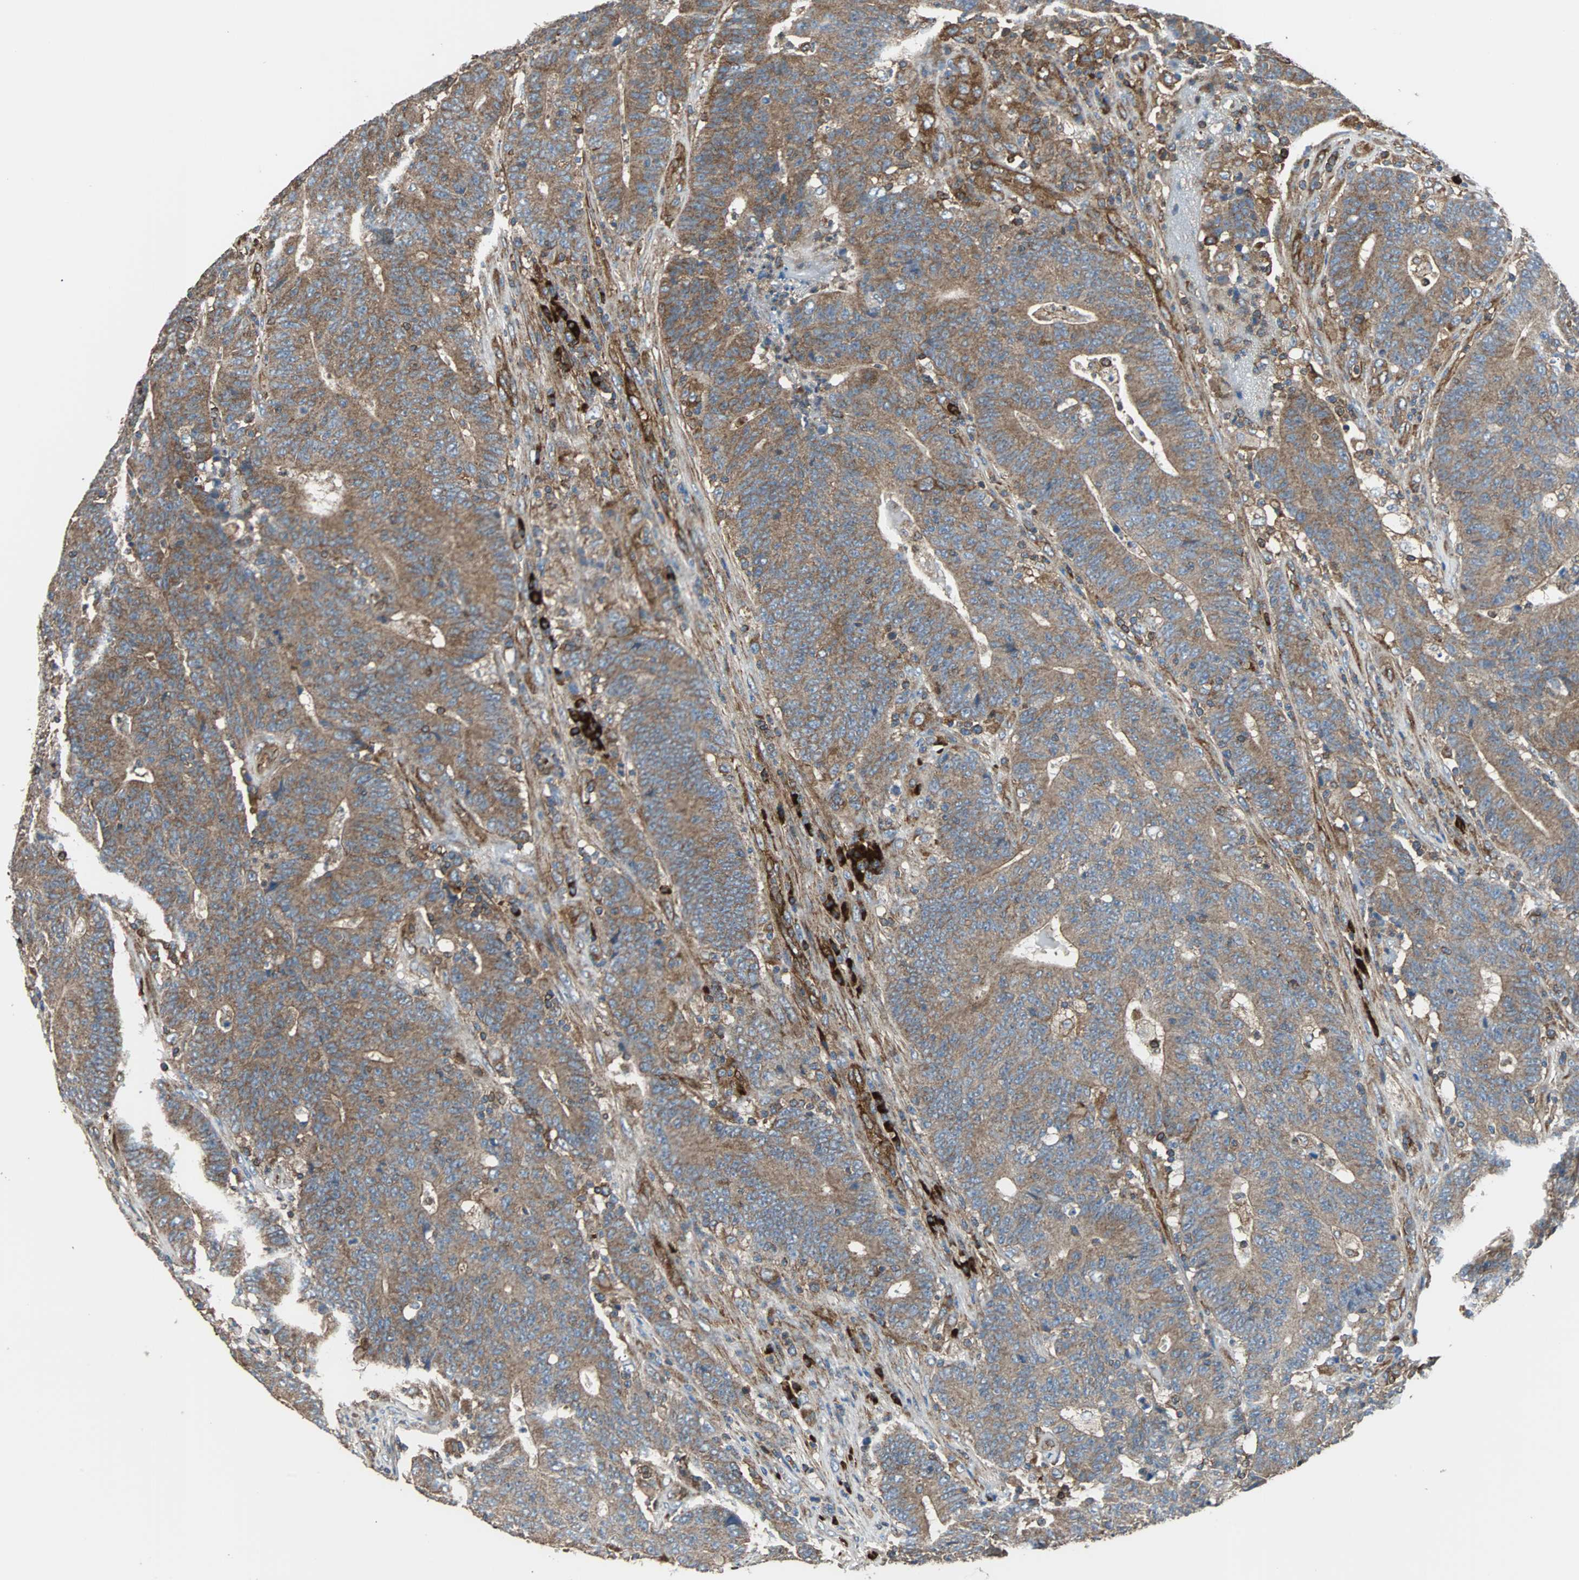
{"staining": {"intensity": "weak", "quantity": ">75%", "location": "cytoplasmic/membranous"}, "tissue": "colorectal cancer", "cell_type": "Tumor cells", "image_type": "cancer", "snomed": [{"axis": "morphology", "description": "Normal tissue, NOS"}, {"axis": "morphology", "description": "Adenocarcinoma, NOS"}, {"axis": "topography", "description": "Colon"}], "caption": "There is low levels of weak cytoplasmic/membranous positivity in tumor cells of adenocarcinoma (colorectal), as demonstrated by immunohistochemical staining (brown color).", "gene": "PLCG2", "patient": {"sex": "female", "age": 75}}